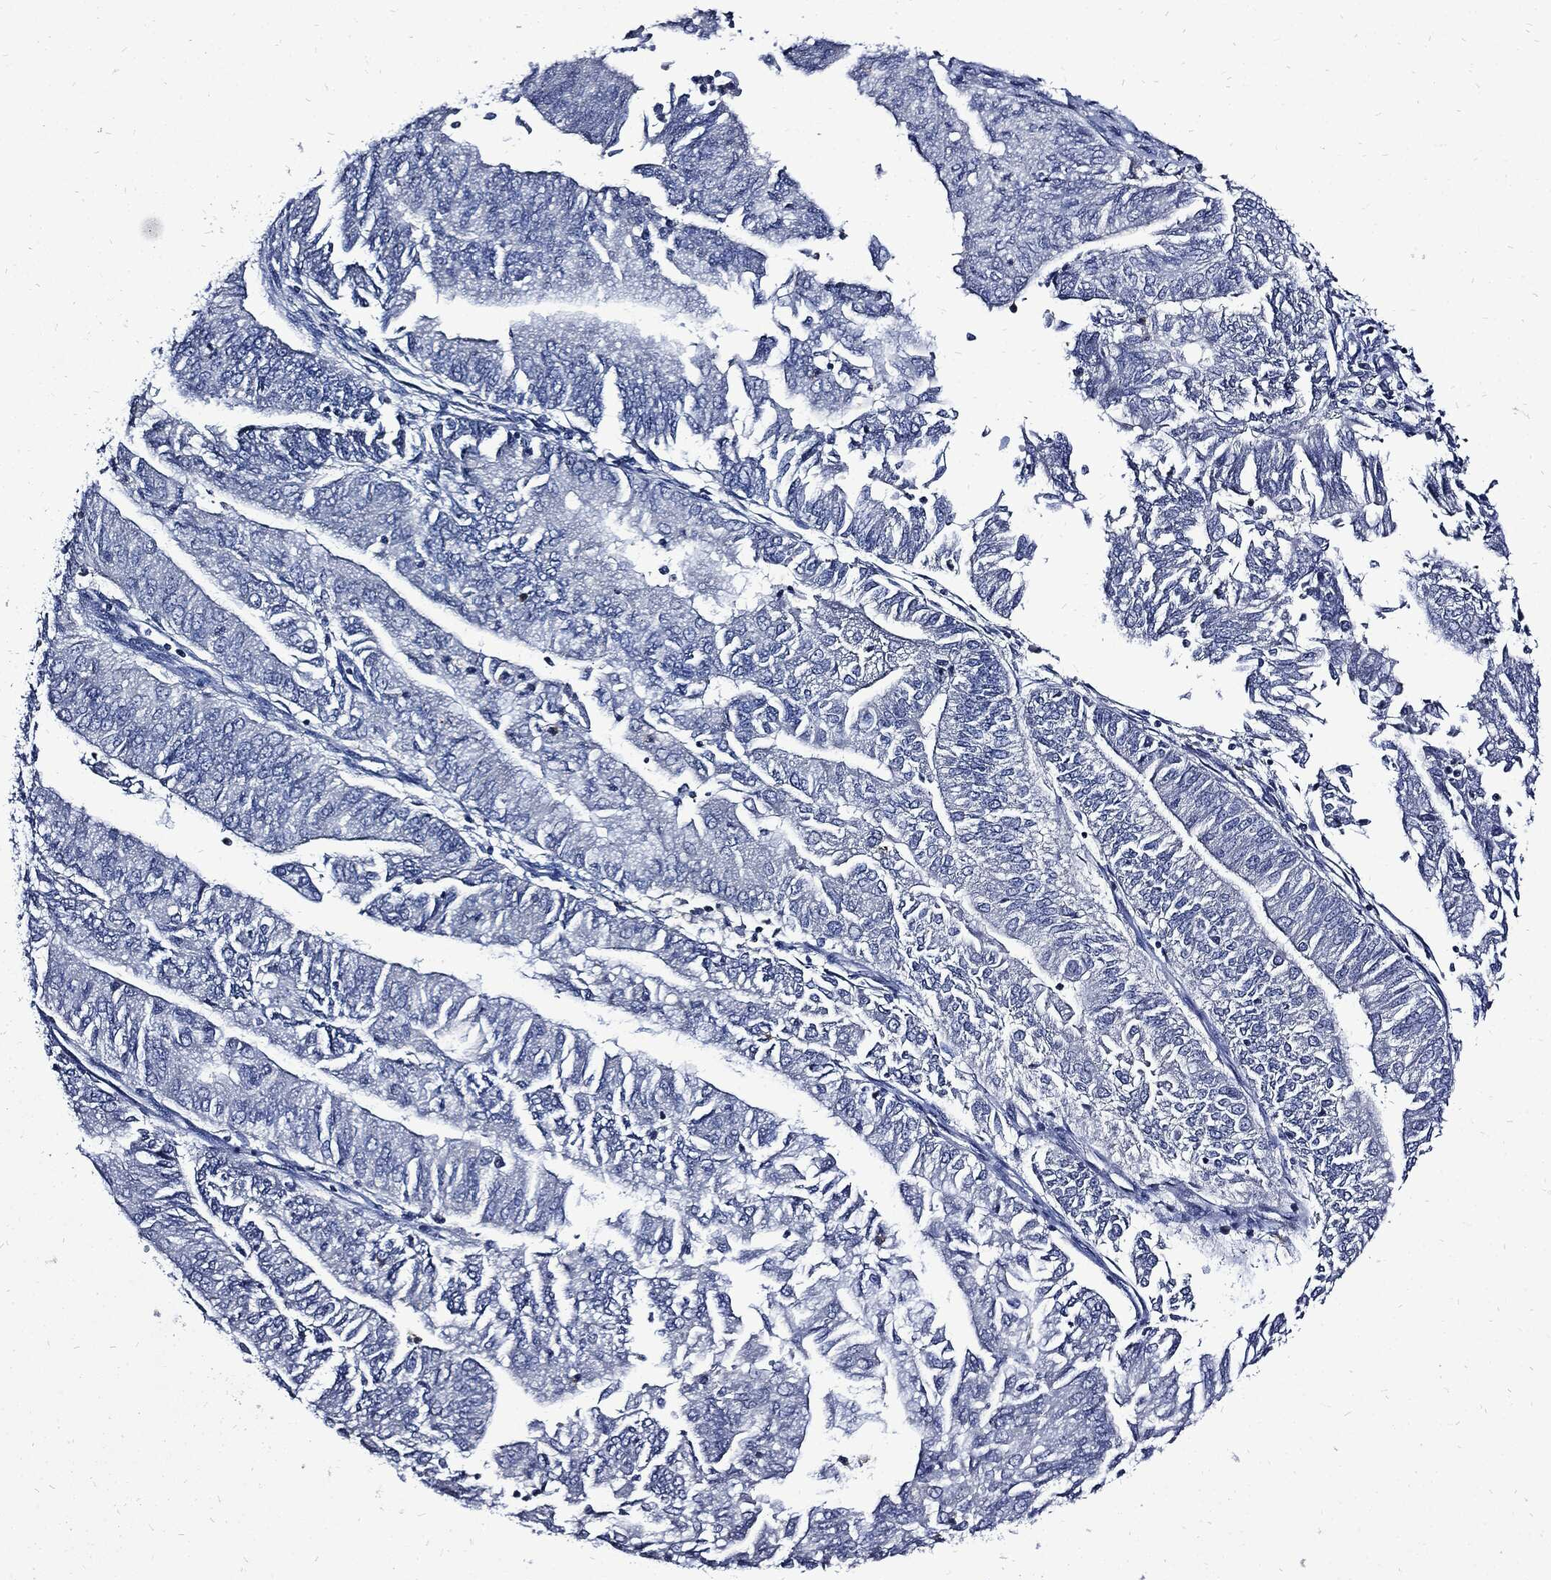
{"staining": {"intensity": "negative", "quantity": "none", "location": "none"}, "tissue": "endometrial cancer", "cell_type": "Tumor cells", "image_type": "cancer", "snomed": [{"axis": "morphology", "description": "Adenocarcinoma, NOS"}, {"axis": "topography", "description": "Endometrium"}], "caption": "High magnification brightfield microscopy of endometrial cancer (adenocarcinoma) stained with DAB (brown) and counterstained with hematoxylin (blue): tumor cells show no significant staining. (DAB (3,3'-diaminobenzidine) IHC visualized using brightfield microscopy, high magnification).", "gene": "CPE", "patient": {"sex": "female", "age": 59}}